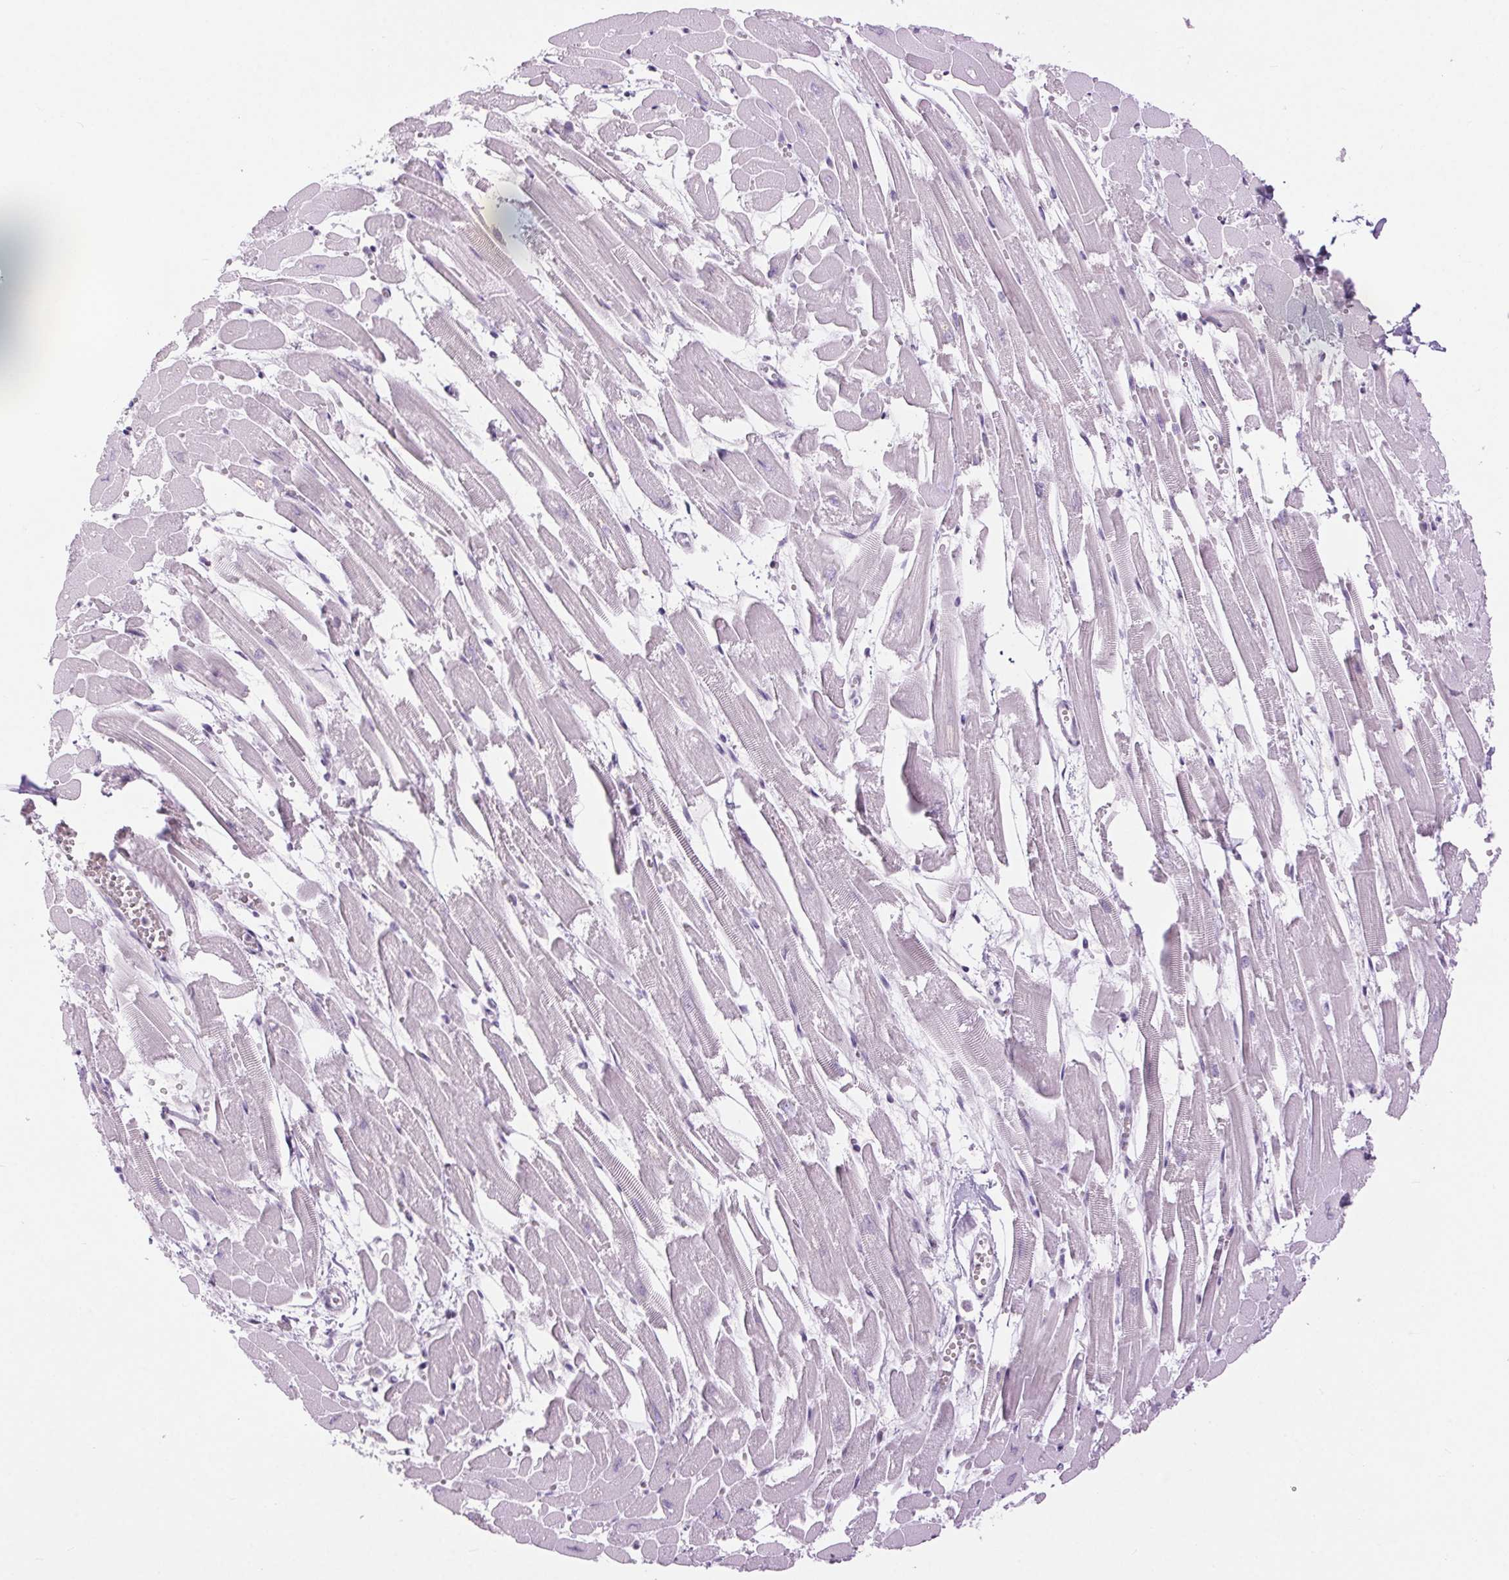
{"staining": {"intensity": "negative", "quantity": "none", "location": "none"}, "tissue": "heart muscle", "cell_type": "Cardiomyocytes", "image_type": "normal", "snomed": [{"axis": "morphology", "description": "Normal tissue, NOS"}, {"axis": "topography", "description": "Heart"}], "caption": "Heart muscle was stained to show a protein in brown. There is no significant expression in cardiomyocytes. (DAB immunohistochemistry with hematoxylin counter stain).", "gene": "BEND2", "patient": {"sex": "female", "age": 52}}